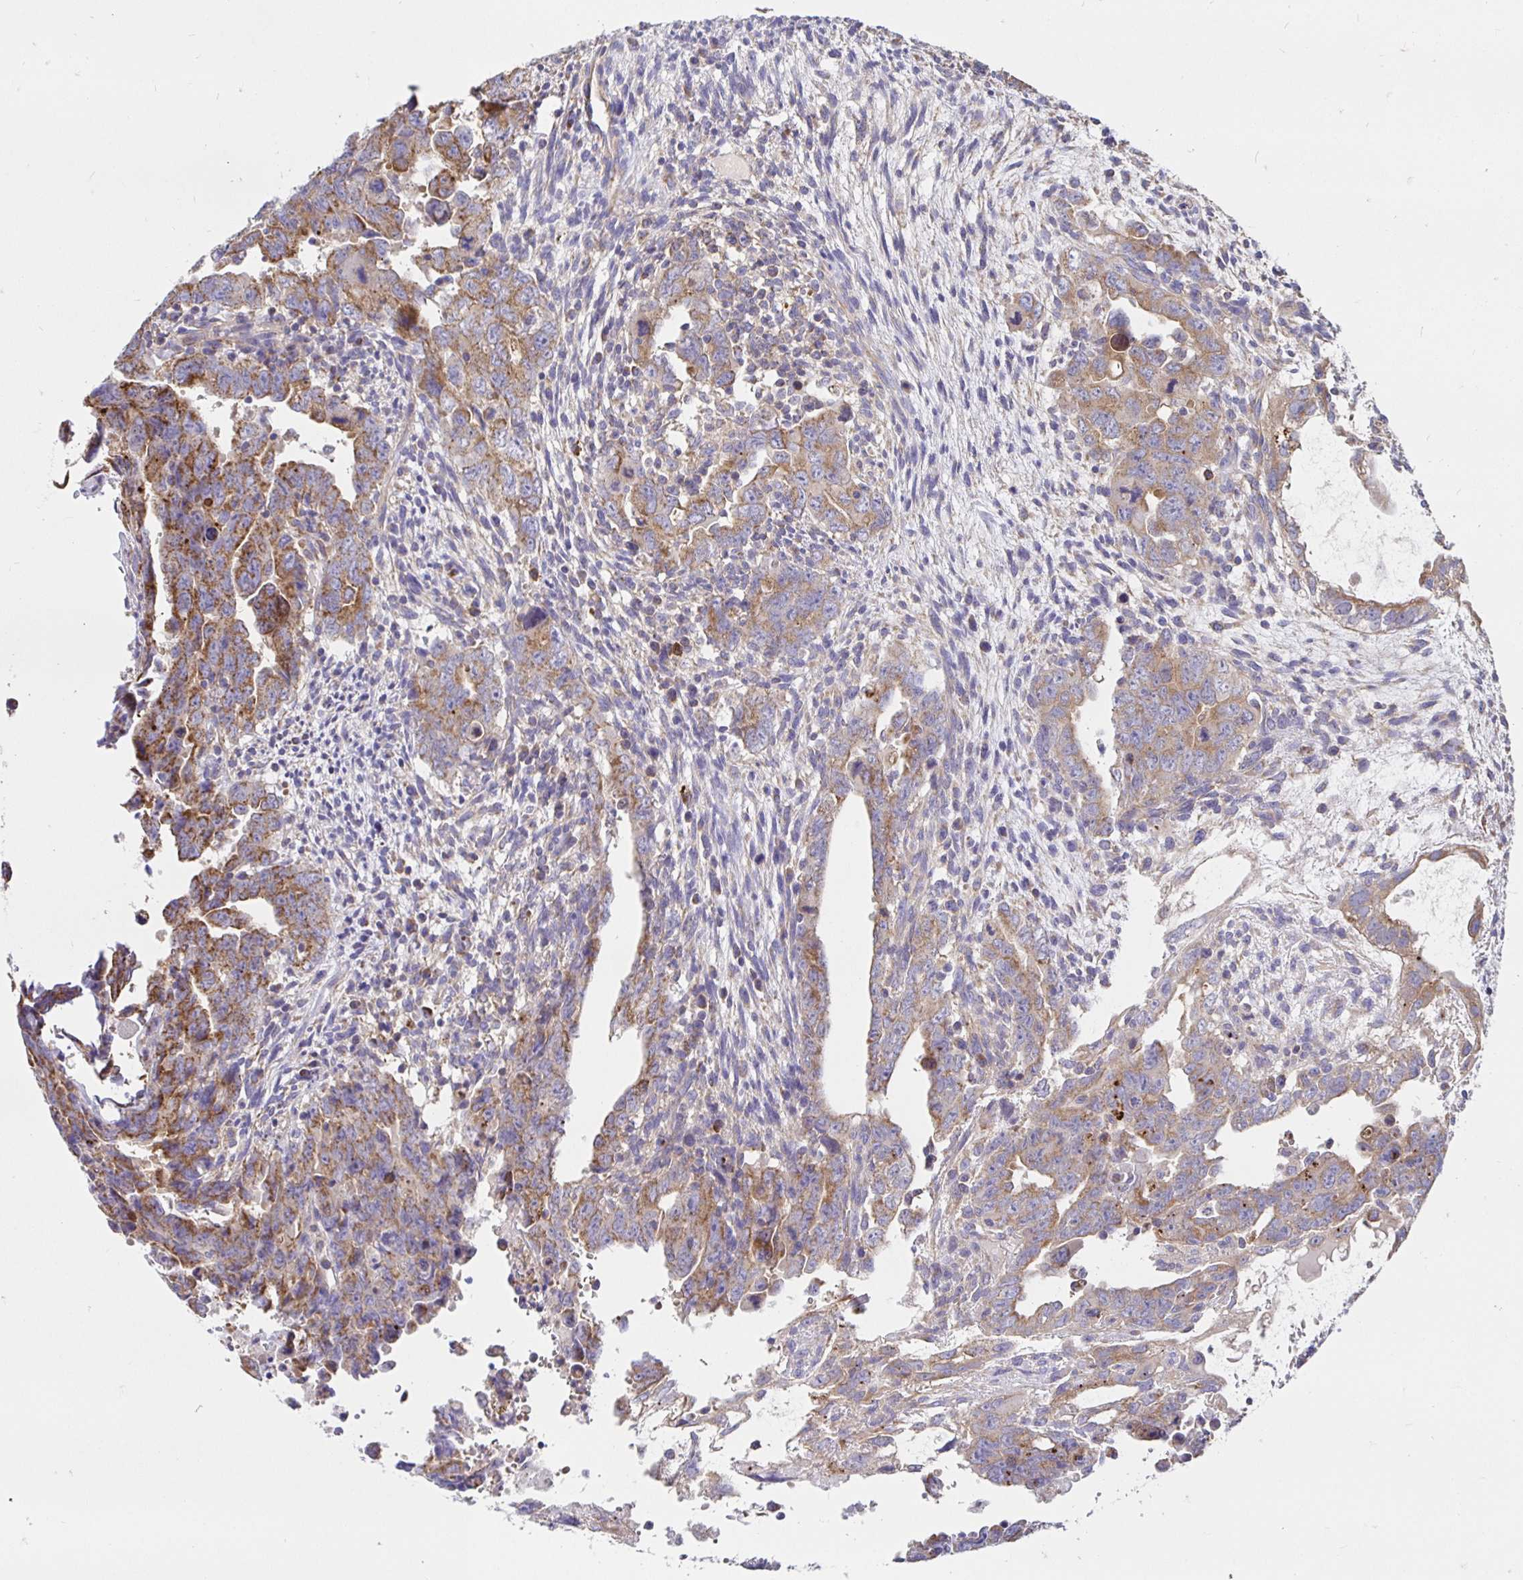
{"staining": {"intensity": "moderate", "quantity": ">75%", "location": "cytoplasmic/membranous"}, "tissue": "testis cancer", "cell_type": "Tumor cells", "image_type": "cancer", "snomed": [{"axis": "morphology", "description": "Carcinoma, Embryonal, NOS"}, {"axis": "topography", "description": "Testis"}], "caption": "A high-resolution micrograph shows IHC staining of embryonal carcinoma (testis), which shows moderate cytoplasmic/membranous expression in approximately >75% of tumor cells. Immunohistochemistry (ihc) stains the protein of interest in brown and the nuclei are stained blue.", "gene": "PRDX3", "patient": {"sex": "male", "age": 24}}